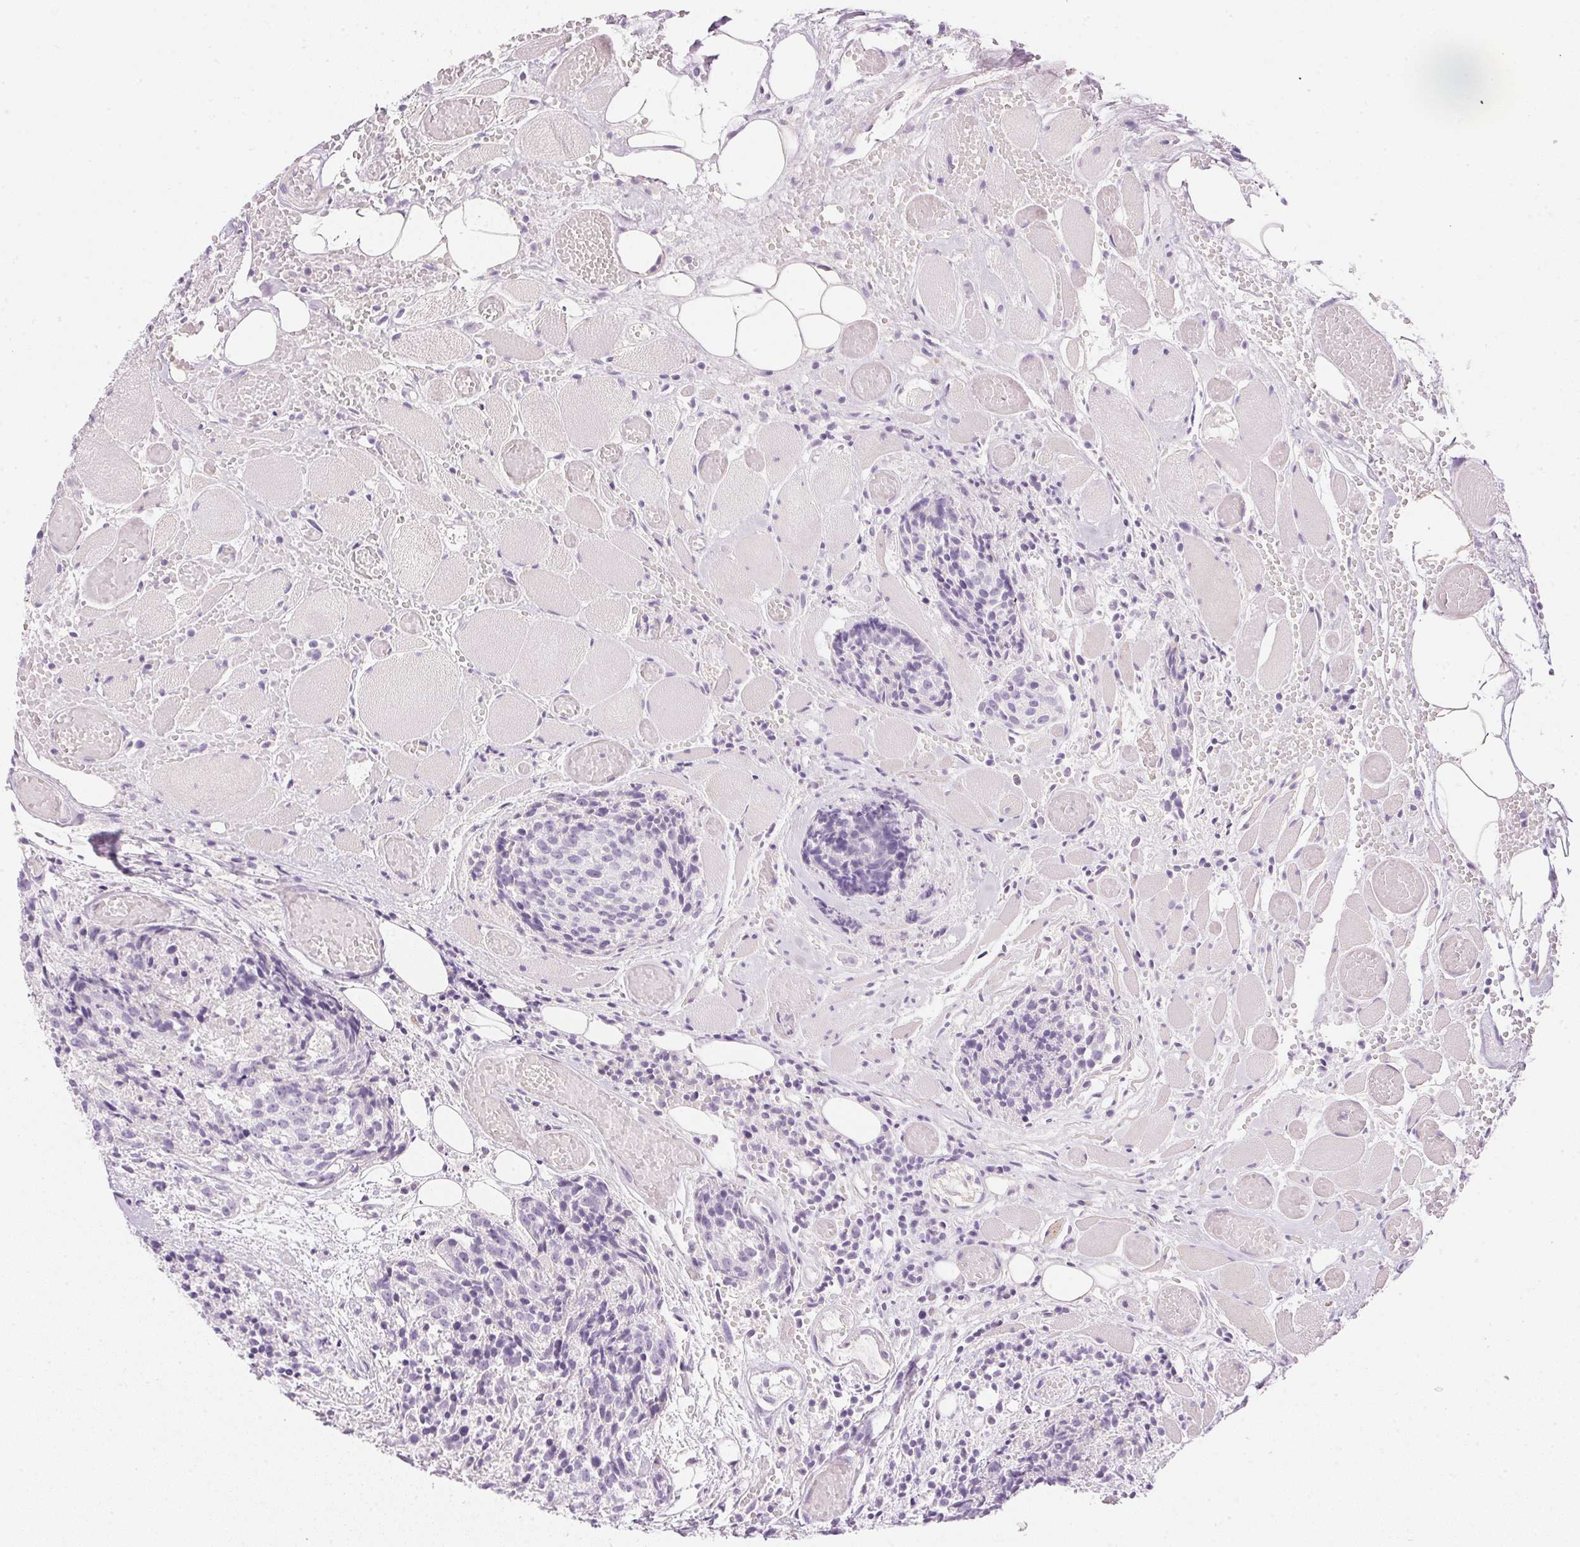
{"staining": {"intensity": "negative", "quantity": "none", "location": "none"}, "tissue": "head and neck cancer", "cell_type": "Tumor cells", "image_type": "cancer", "snomed": [{"axis": "morphology", "description": "Squamous cell carcinoma, NOS"}, {"axis": "topography", "description": "Oral tissue"}, {"axis": "topography", "description": "Head-Neck"}], "caption": "A histopathology image of head and neck cancer stained for a protein demonstrates no brown staining in tumor cells.", "gene": "CTRL", "patient": {"sex": "male", "age": 64}}